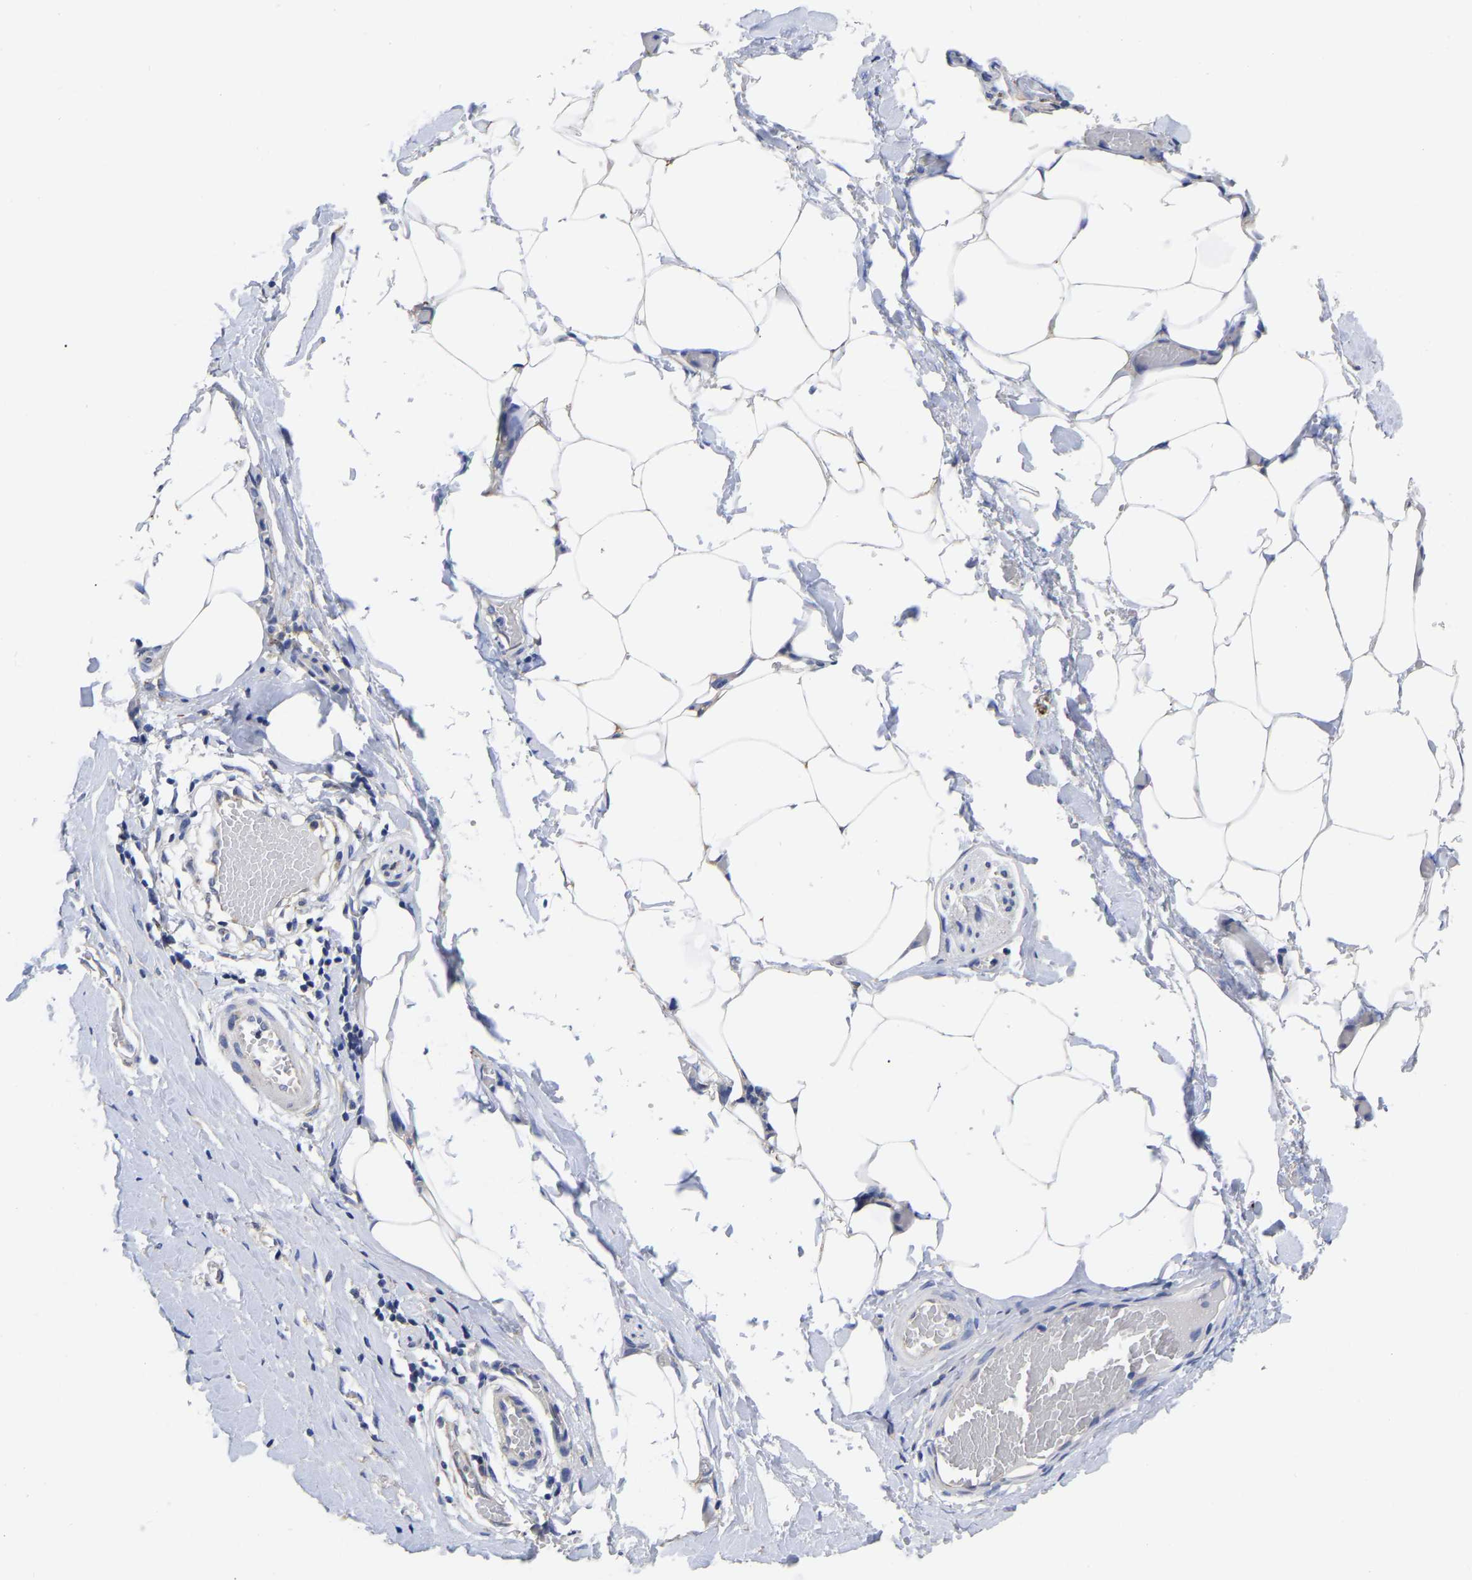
{"staining": {"intensity": "weak", "quantity": ">75%", "location": "cytoplasmic/membranous"}, "tissue": "adipose tissue", "cell_type": "Adipocytes", "image_type": "normal", "snomed": [{"axis": "morphology", "description": "Normal tissue, NOS"}, {"axis": "morphology", "description": "Adenocarcinoma, NOS"}, {"axis": "topography", "description": "Colon"}, {"axis": "topography", "description": "Peripheral nerve tissue"}], "caption": "This micrograph displays unremarkable adipose tissue stained with immunohistochemistry to label a protein in brown. The cytoplasmic/membranous of adipocytes show weak positivity for the protein. Nuclei are counter-stained blue.", "gene": "CFAP298", "patient": {"sex": "male", "age": 14}}